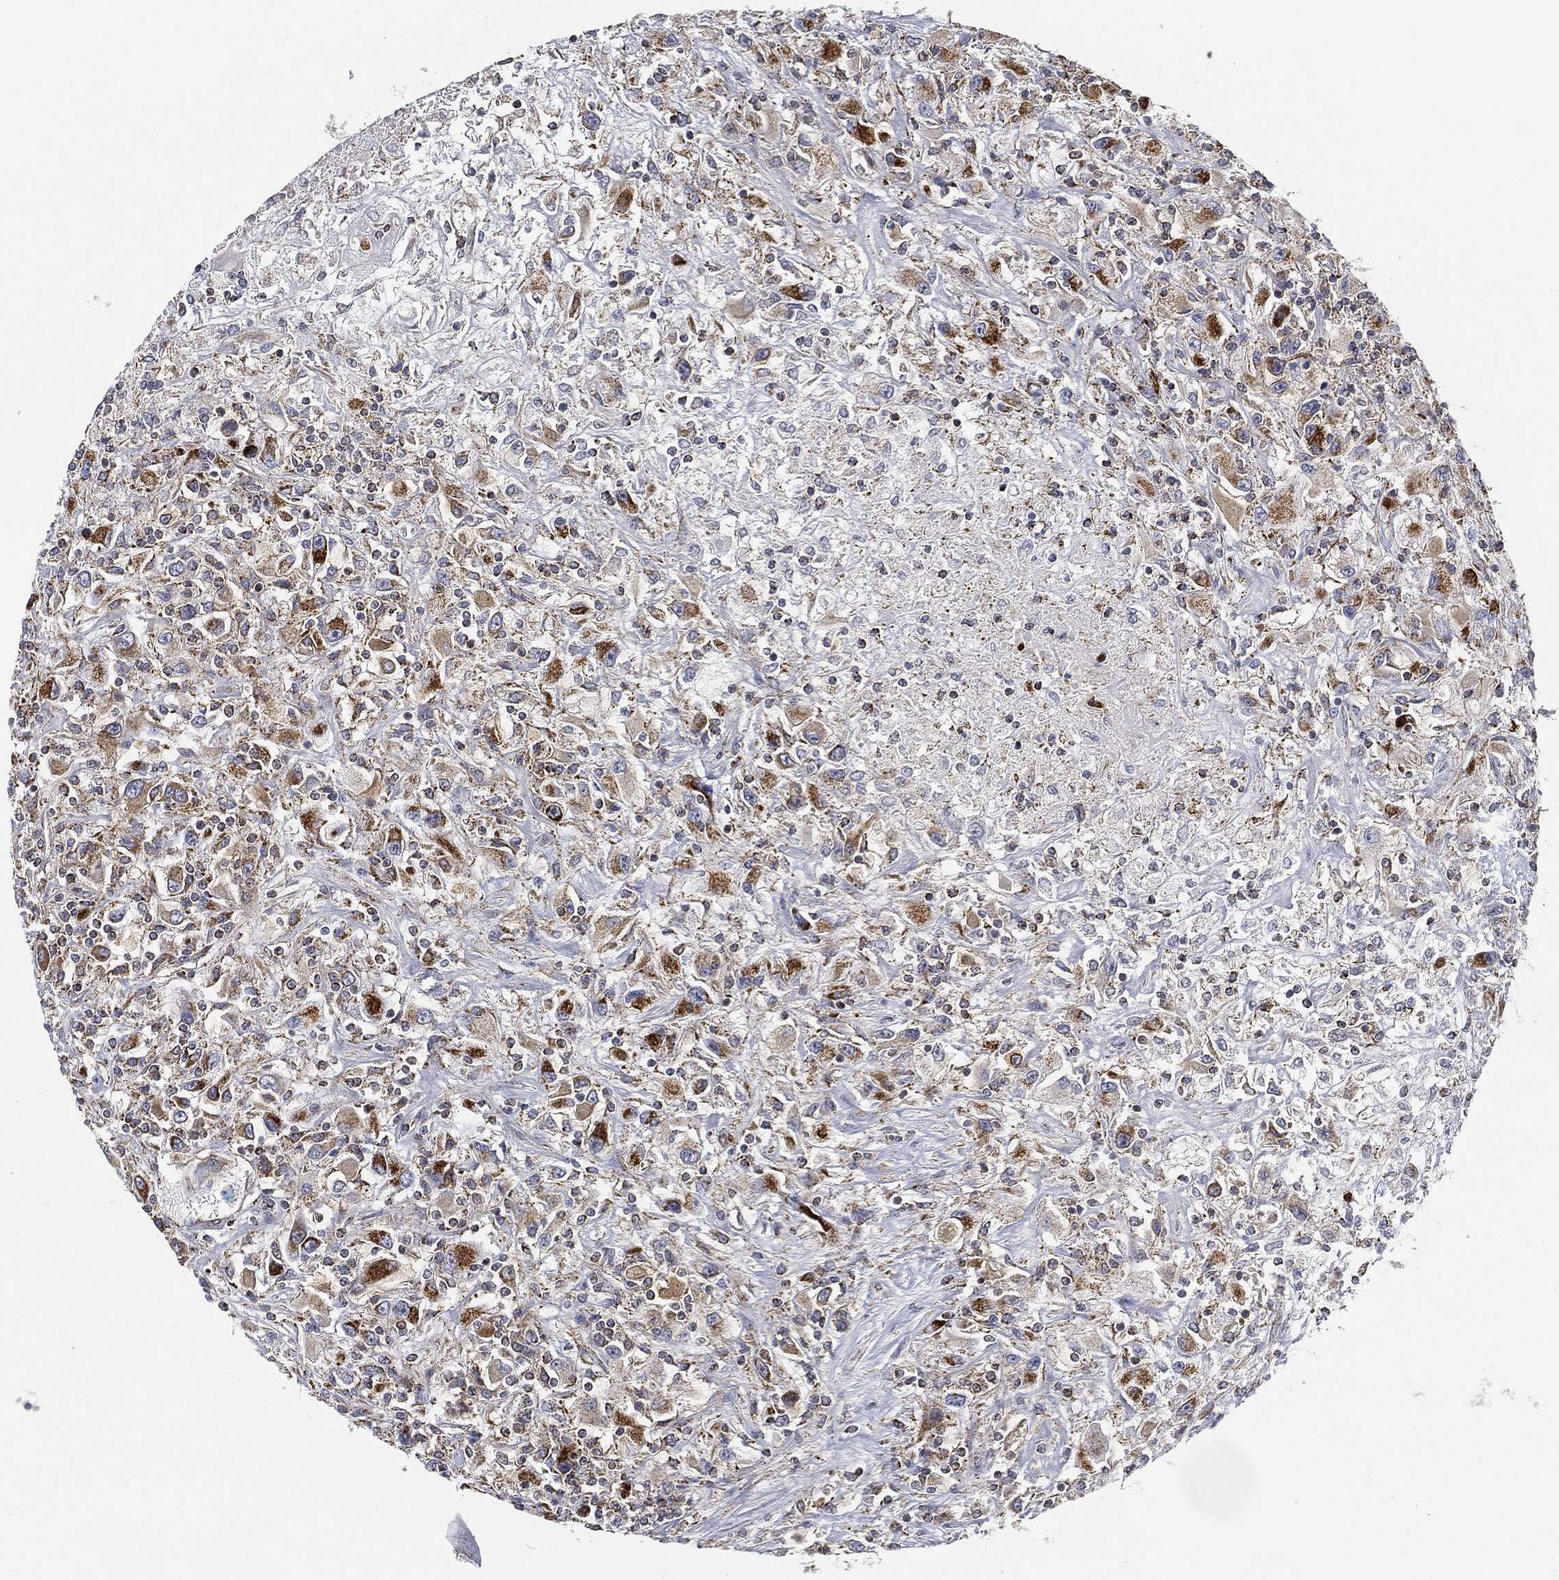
{"staining": {"intensity": "strong", "quantity": "25%-75%", "location": "cytoplasmic/membranous"}, "tissue": "renal cancer", "cell_type": "Tumor cells", "image_type": "cancer", "snomed": [{"axis": "morphology", "description": "Adenocarcinoma, NOS"}, {"axis": "topography", "description": "Kidney"}], "caption": "Immunohistochemistry (IHC) staining of renal cancer (adenocarcinoma), which displays high levels of strong cytoplasmic/membranous positivity in approximately 25%-75% of tumor cells indicating strong cytoplasmic/membranous protein expression. The staining was performed using DAB (3,3'-diaminobenzidine) (brown) for protein detection and nuclei were counterstained in hematoxylin (blue).", "gene": "CAPN15", "patient": {"sex": "female", "age": 67}}